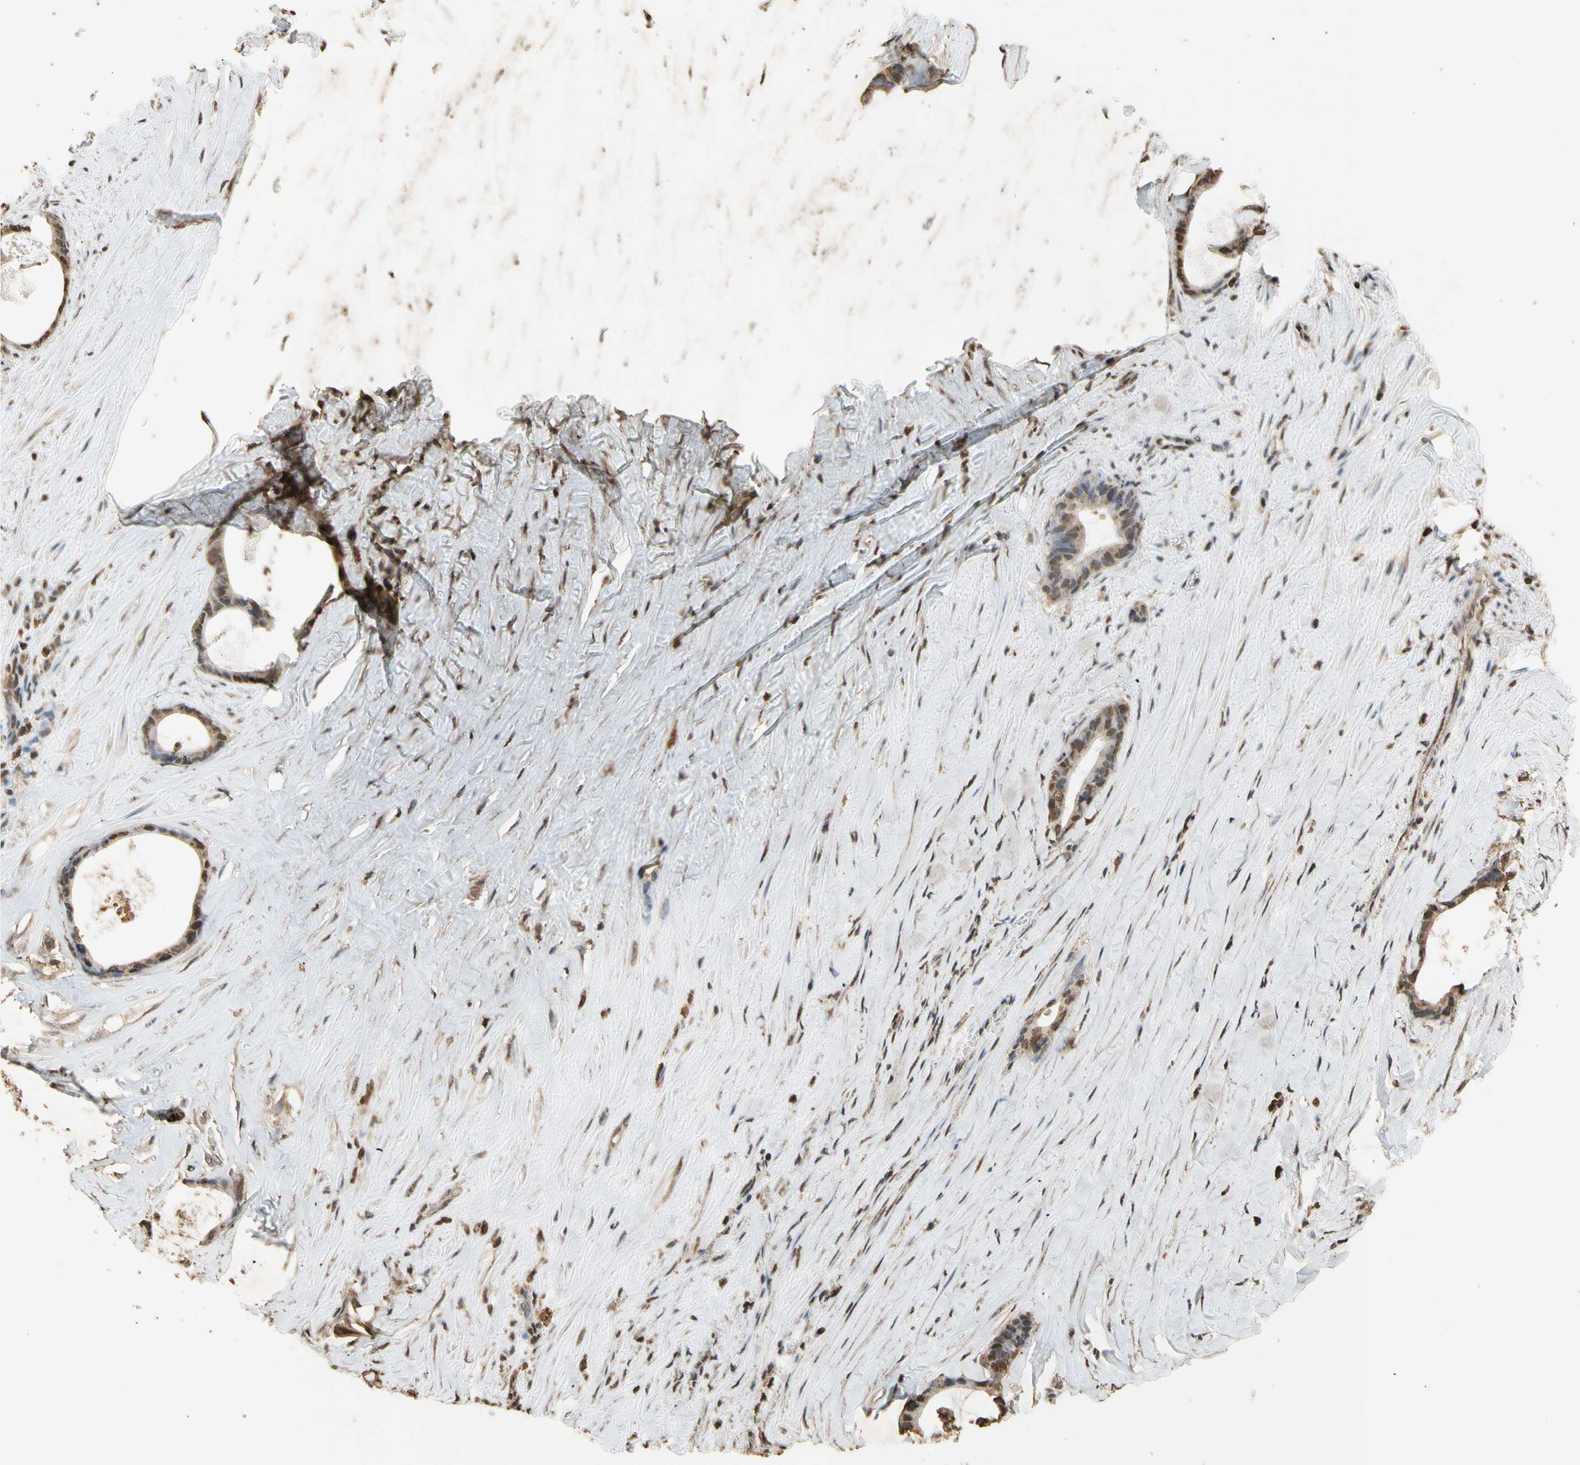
{"staining": {"intensity": "moderate", "quantity": ">75%", "location": "cytoplasmic/membranous,nuclear"}, "tissue": "liver cancer", "cell_type": "Tumor cells", "image_type": "cancer", "snomed": [{"axis": "morphology", "description": "Cholangiocarcinoma"}, {"axis": "topography", "description": "Liver"}], "caption": "Protein staining of cholangiocarcinoma (liver) tissue demonstrates moderate cytoplasmic/membranous and nuclear staining in about >75% of tumor cells.", "gene": "TNFSF13B", "patient": {"sex": "female", "age": 55}}